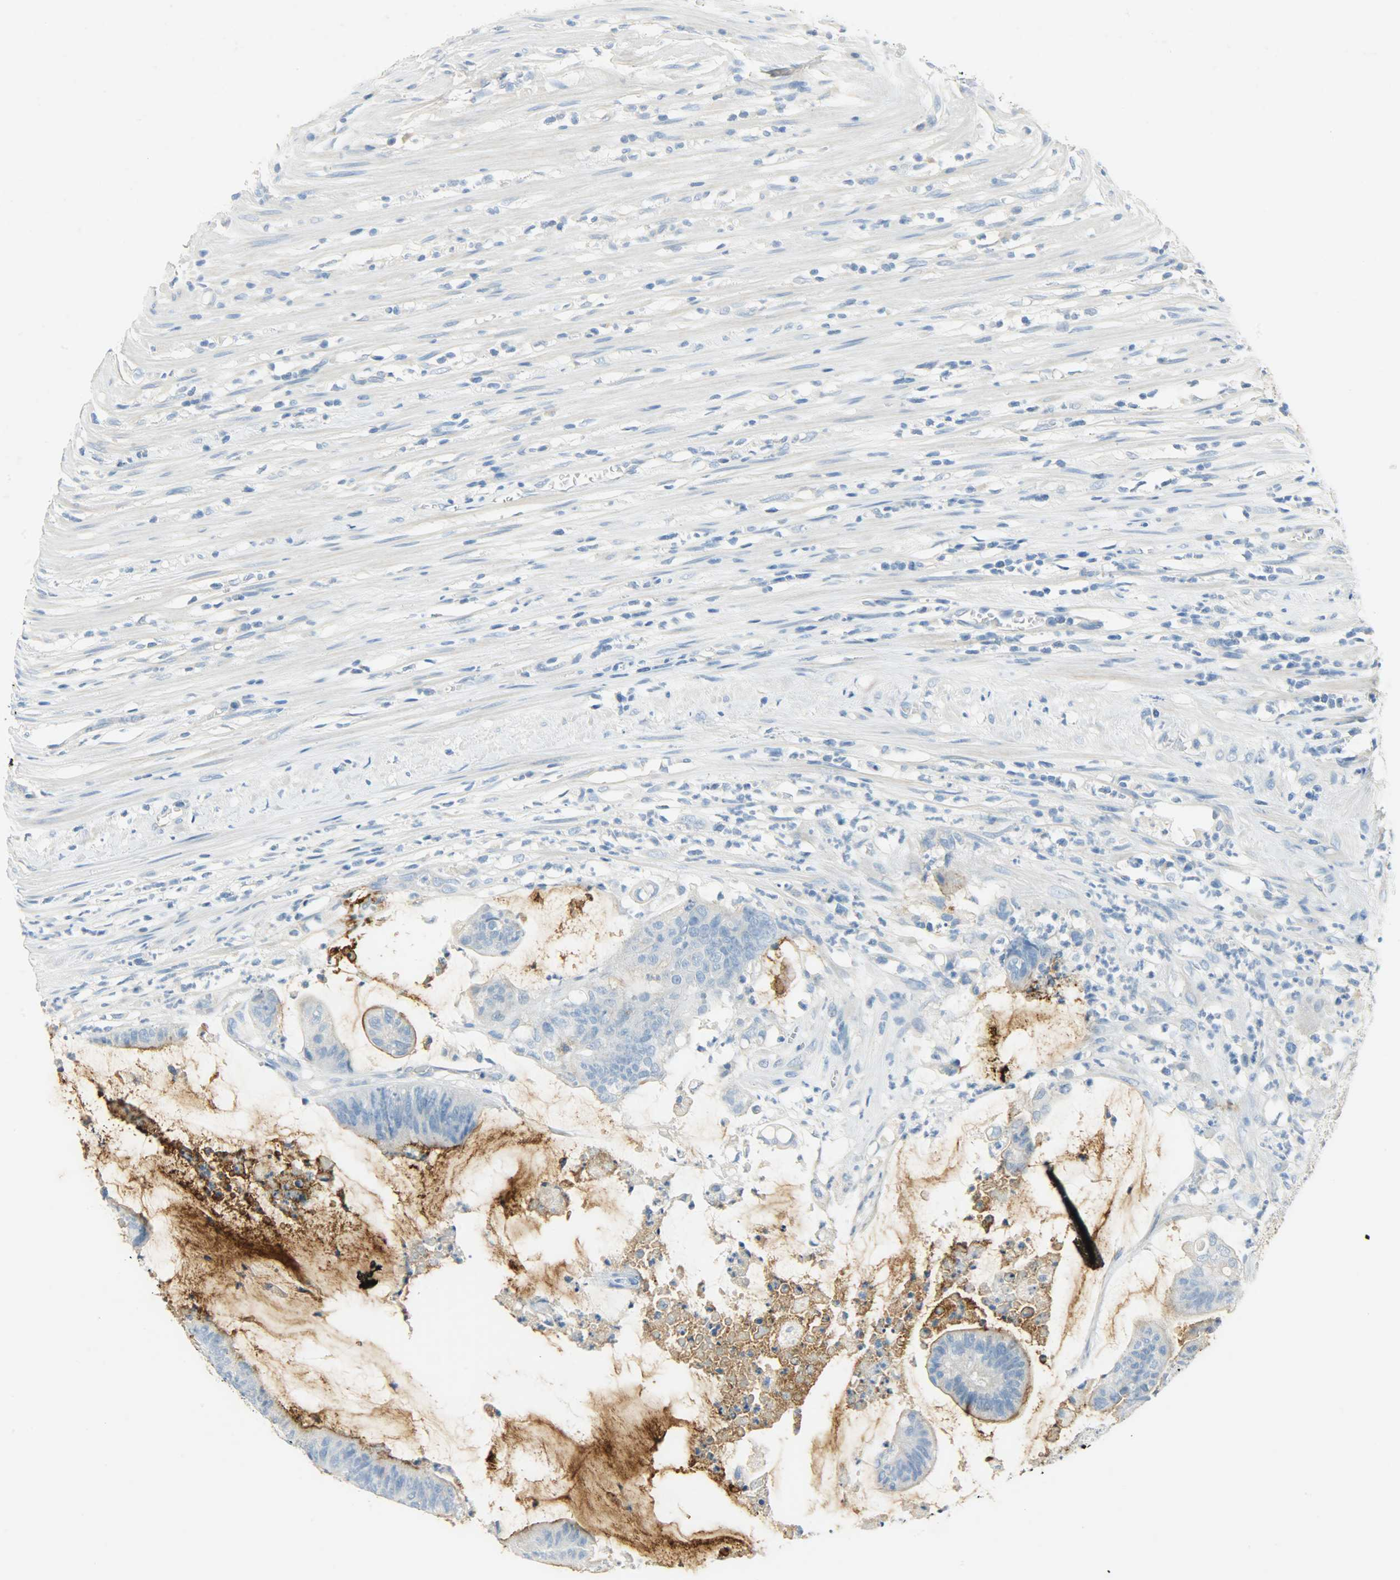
{"staining": {"intensity": "strong", "quantity": "25%-75%", "location": "cytoplasmic/membranous"}, "tissue": "colorectal cancer", "cell_type": "Tumor cells", "image_type": "cancer", "snomed": [{"axis": "morphology", "description": "Adenocarcinoma, NOS"}, {"axis": "topography", "description": "Rectum"}], "caption": "Immunohistochemistry staining of colorectal cancer (adenocarcinoma), which displays high levels of strong cytoplasmic/membranous positivity in approximately 25%-75% of tumor cells indicating strong cytoplasmic/membranous protein expression. The staining was performed using DAB (3,3'-diaminobenzidine) (brown) for protein detection and nuclei were counterstained in hematoxylin (blue).", "gene": "PROM1", "patient": {"sex": "female", "age": 66}}